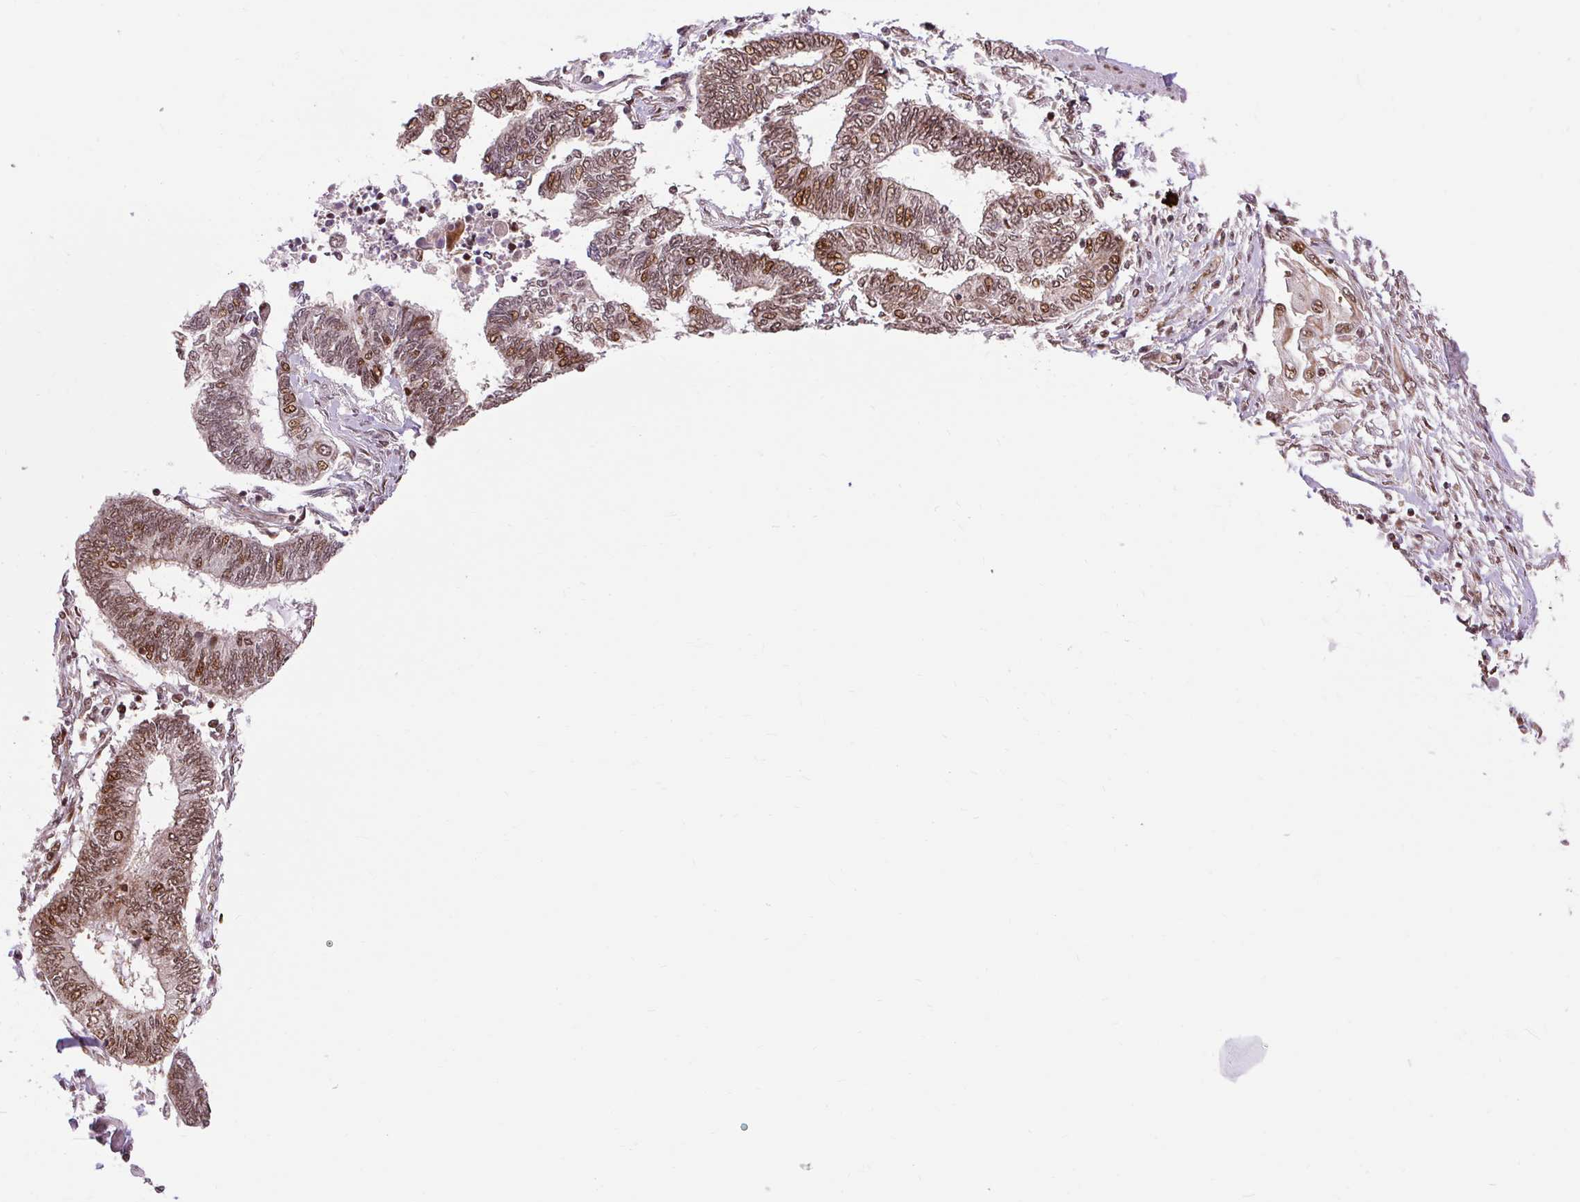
{"staining": {"intensity": "moderate", "quantity": ">75%", "location": "nuclear"}, "tissue": "cervical cancer", "cell_type": "Tumor cells", "image_type": "cancer", "snomed": [{"axis": "morphology", "description": "Squamous cell carcinoma, NOS"}, {"axis": "topography", "description": "Cervix"}], "caption": "The micrograph shows staining of cervical cancer, revealing moderate nuclear protein expression (brown color) within tumor cells. (DAB = brown stain, brightfield microscopy at high magnification).", "gene": "MECOM", "patient": {"sex": "female", "age": 35}}